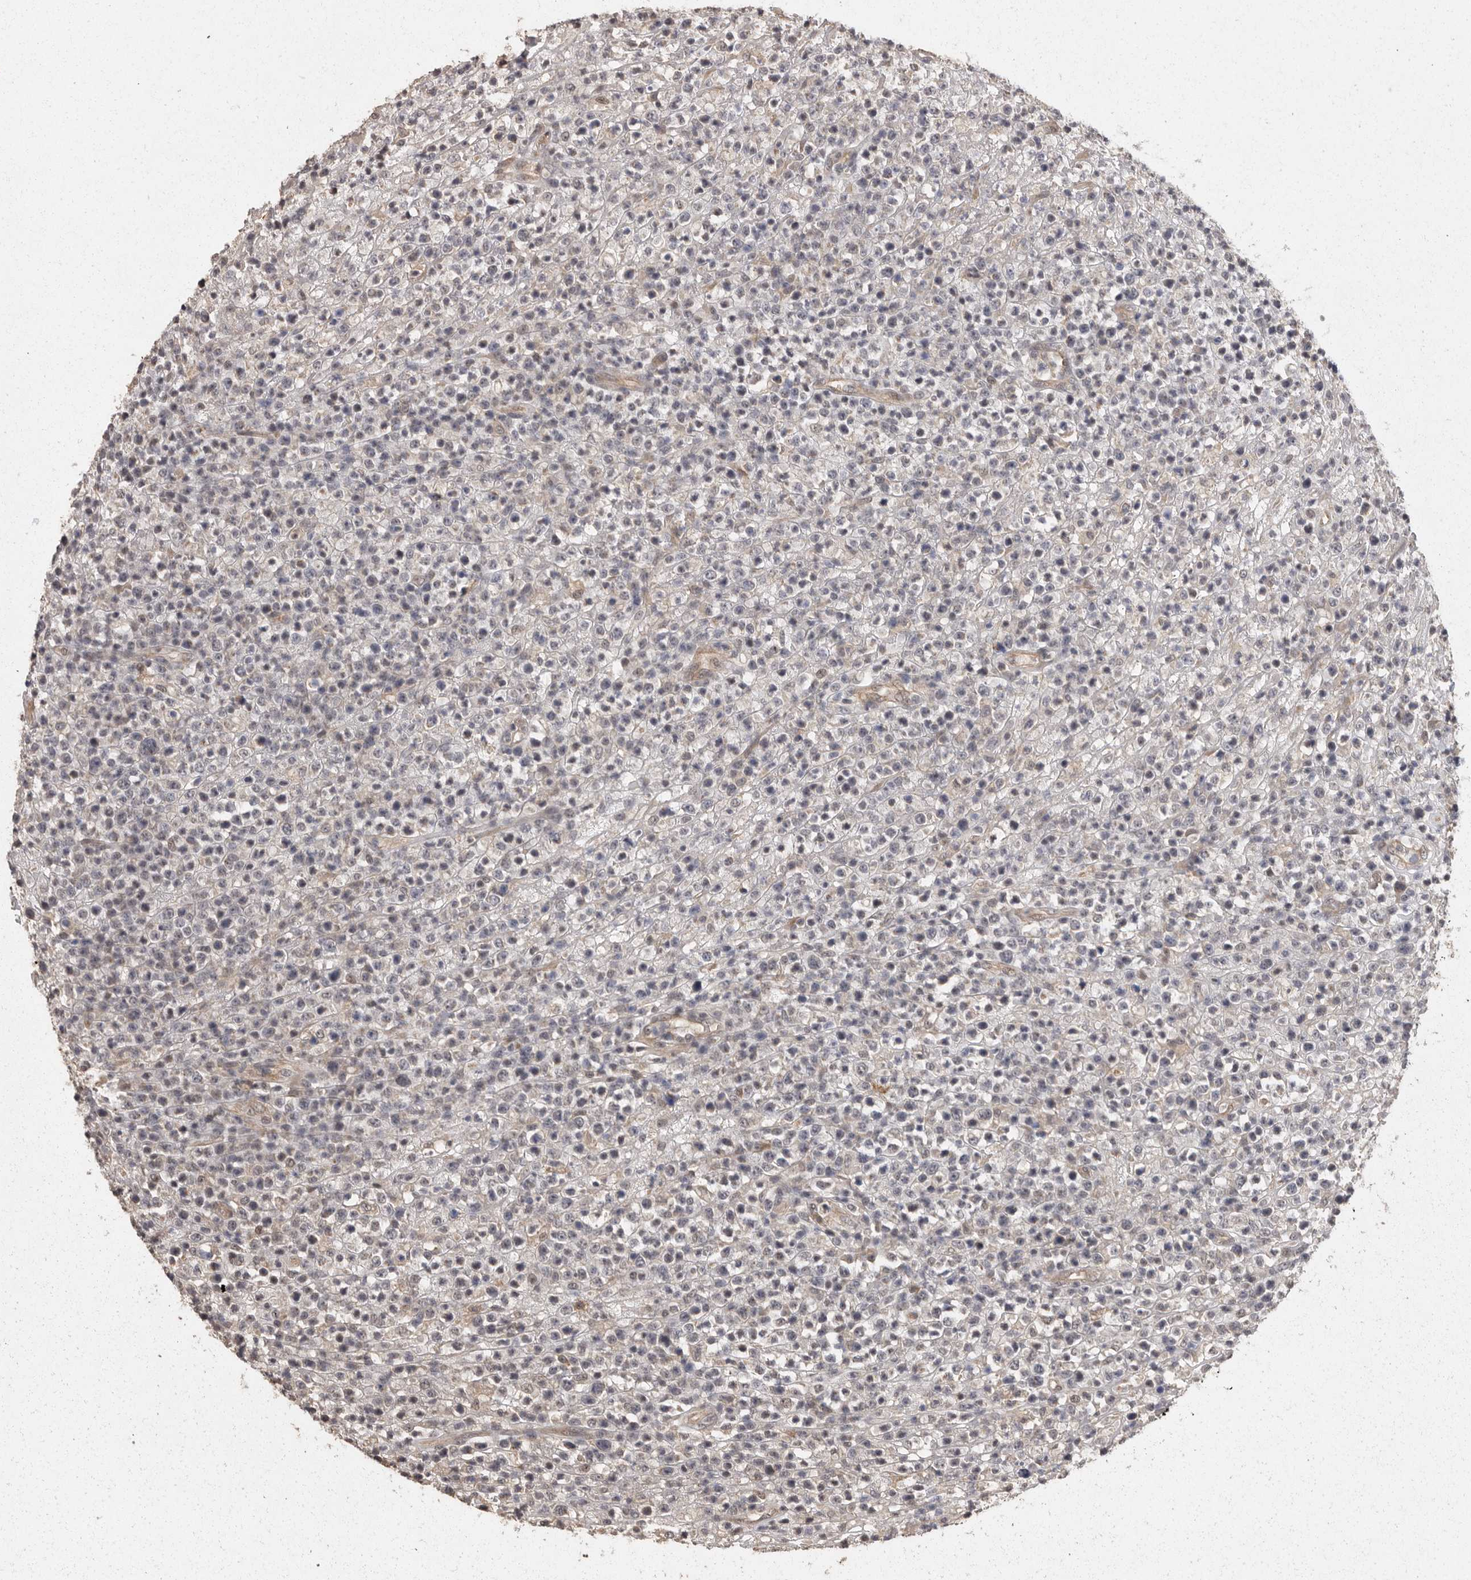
{"staining": {"intensity": "negative", "quantity": "none", "location": "none"}, "tissue": "lymphoma", "cell_type": "Tumor cells", "image_type": "cancer", "snomed": [{"axis": "morphology", "description": "Malignant lymphoma, non-Hodgkin's type, High grade"}, {"axis": "topography", "description": "Colon"}], "caption": "Immunohistochemistry micrograph of neoplastic tissue: human high-grade malignant lymphoma, non-Hodgkin's type stained with DAB demonstrates no significant protein positivity in tumor cells.", "gene": "BAIAP2", "patient": {"sex": "female", "age": 53}}